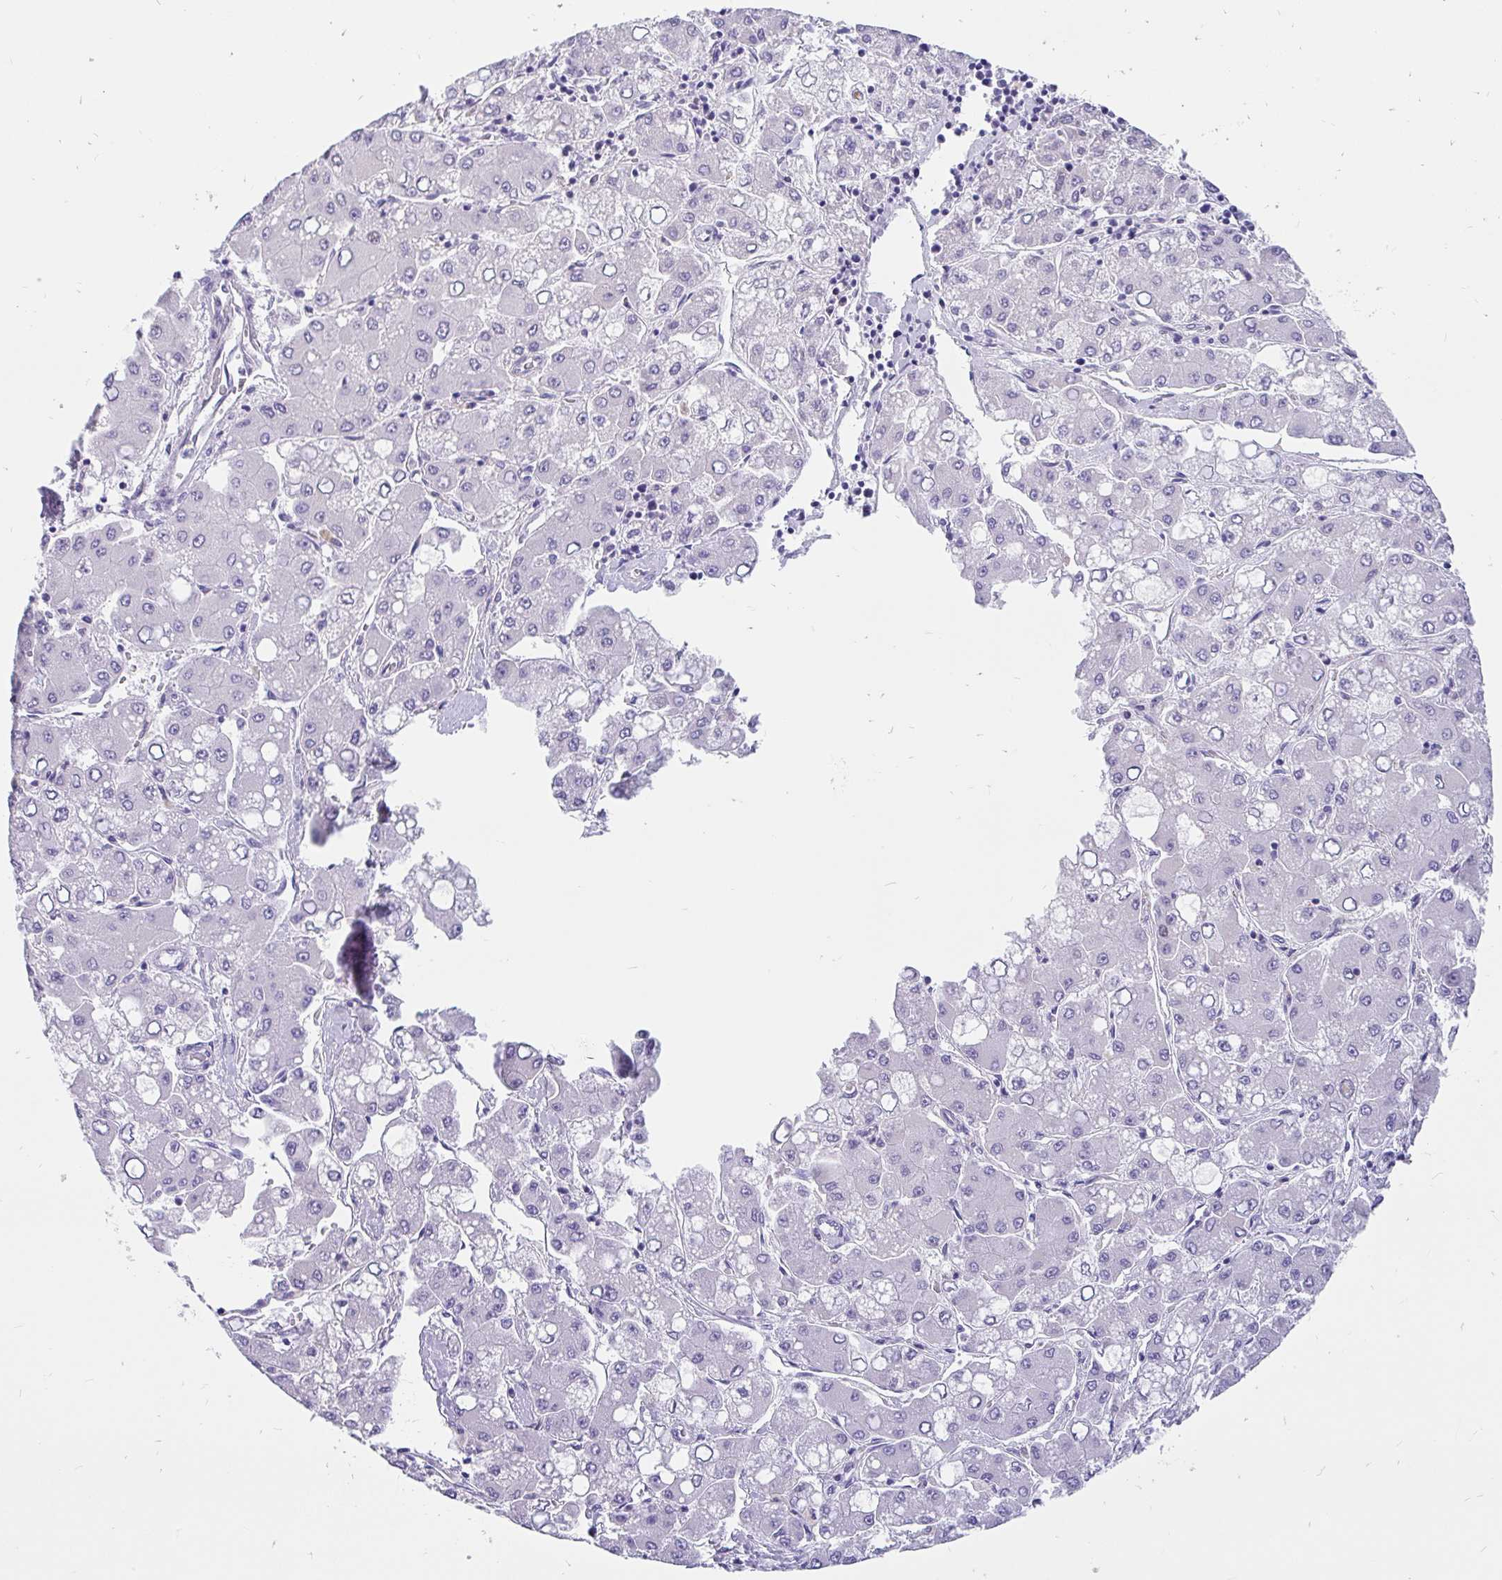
{"staining": {"intensity": "negative", "quantity": "none", "location": "none"}, "tissue": "liver cancer", "cell_type": "Tumor cells", "image_type": "cancer", "snomed": [{"axis": "morphology", "description": "Carcinoma, Hepatocellular, NOS"}, {"axis": "topography", "description": "Liver"}], "caption": "IHC of liver cancer (hepatocellular carcinoma) demonstrates no positivity in tumor cells.", "gene": "KIAA2013", "patient": {"sex": "male", "age": 40}}